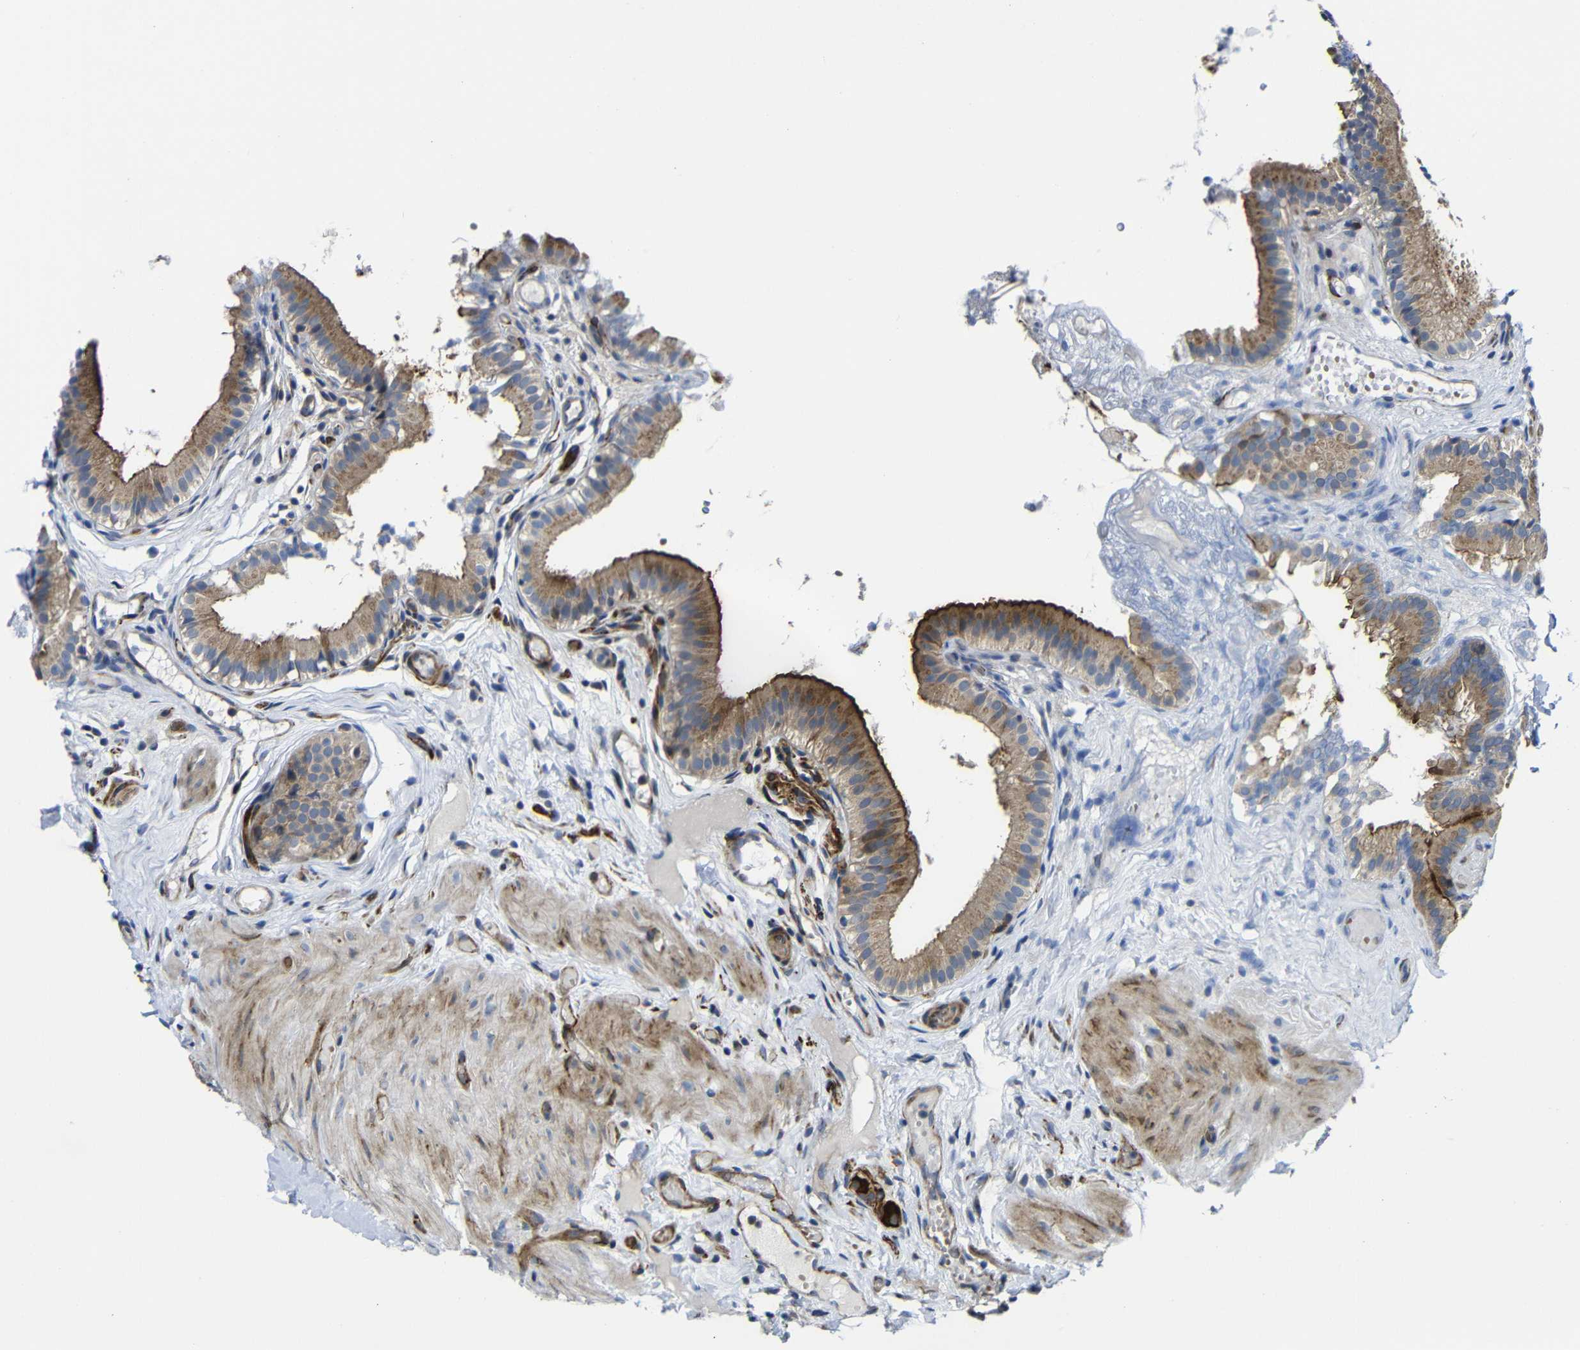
{"staining": {"intensity": "moderate", "quantity": ">75%", "location": "cytoplasmic/membranous"}, "tissue": "gallbladder", "cell_type": "Glandular cells", "image_type": "normal", "snomed": [{"axis": "morphology", "description": "Normal tissue, NOS"}, {"axis": "topography", "description": "Gallbladder"}], "caption": "Brown immunohistochemical staining in normal human gallbladder reveals moderate cytoplasmic/membranous staining in about >75% of glandular cells.", "gene": "PARP14", "patient": {"sex": "female", "age": 26}}